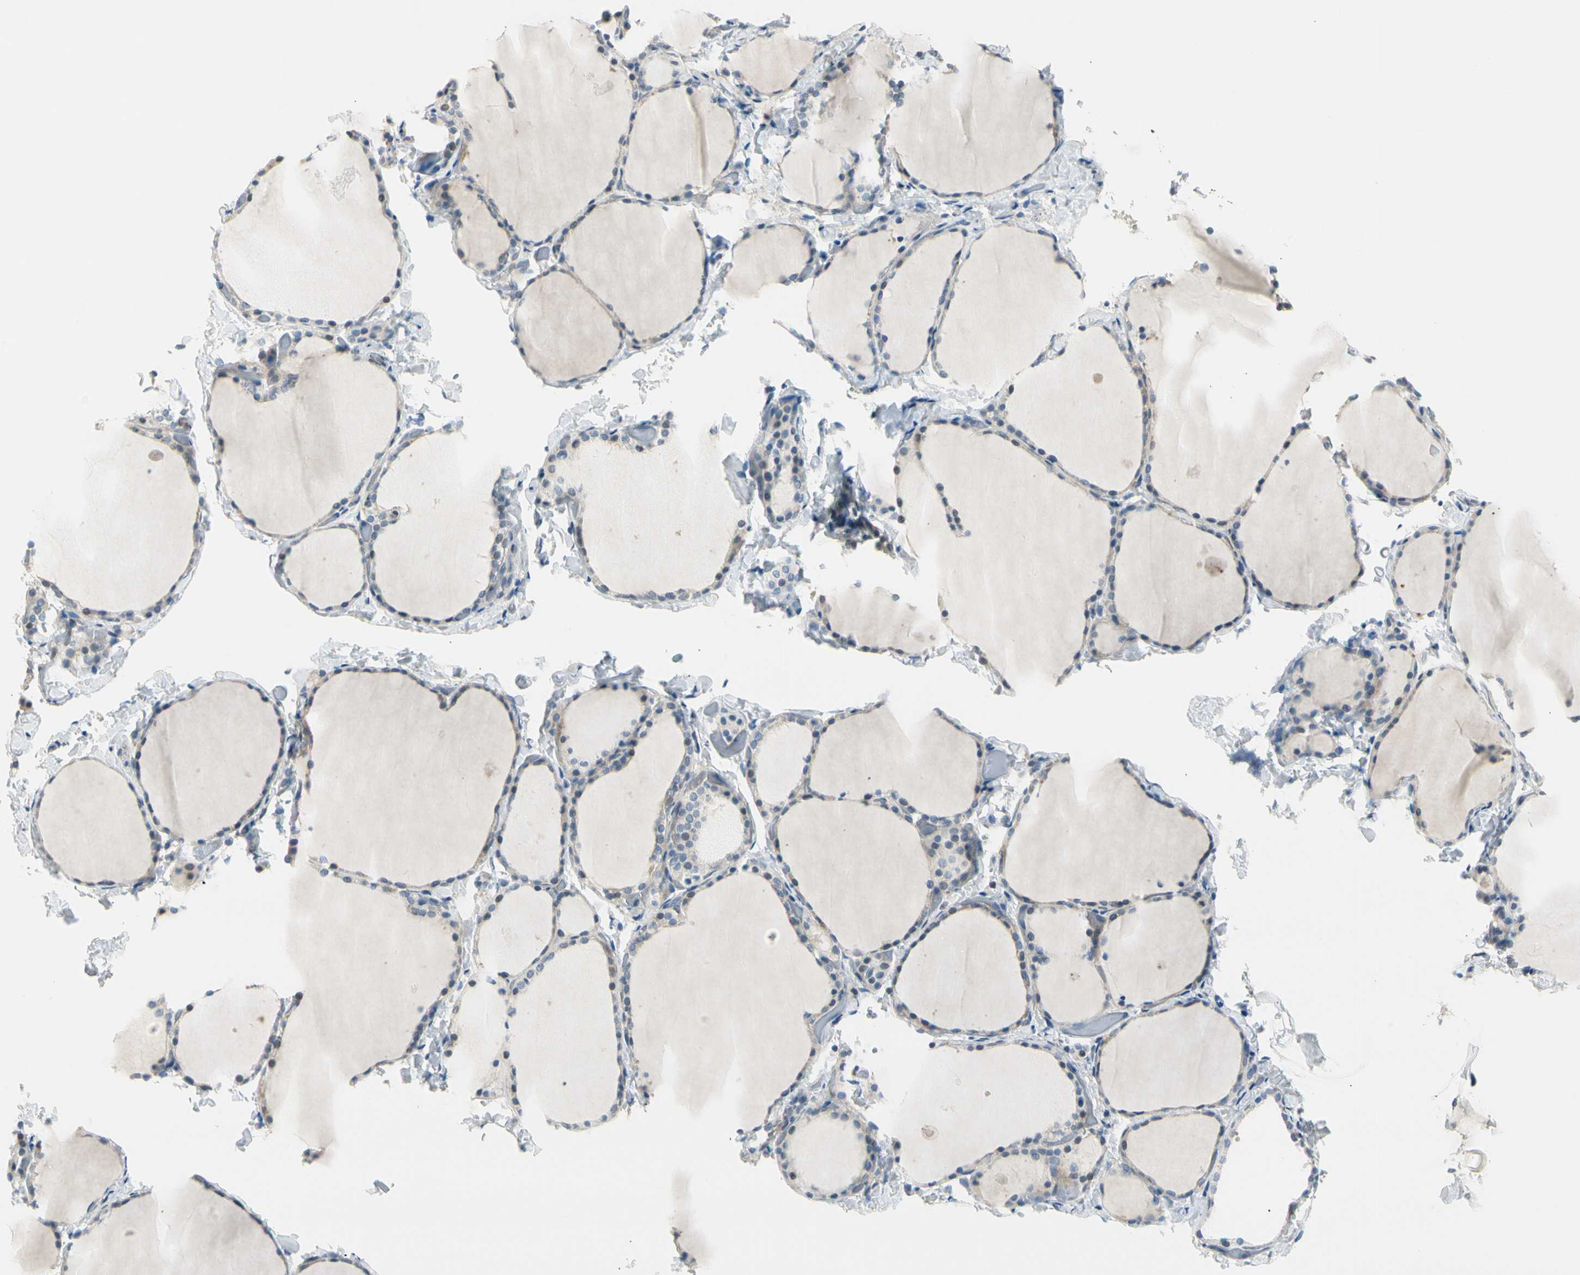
{"staining": {"intensity": "weak", "quantity": "25%-75%", "location": "cytoplasmic/membranous"}, "tissue": "thyroid gland", "cell_type": "Glandular cells", "image_type": "normal", "snomed": [{"axis": "morphology", "description": "Normal tissue, NOS"}, {"axis": "morphology", "description": "Papillary adenocarcinoma, NOS"}, {"axis": "topography", "description": "Thyroid gland"}], "caption": "Human thyroid gland stained with a protein marker shows weak staining in glandular cells.", "gene": "ADGRA3", "patient": {"sex": "female", "age": 30}}